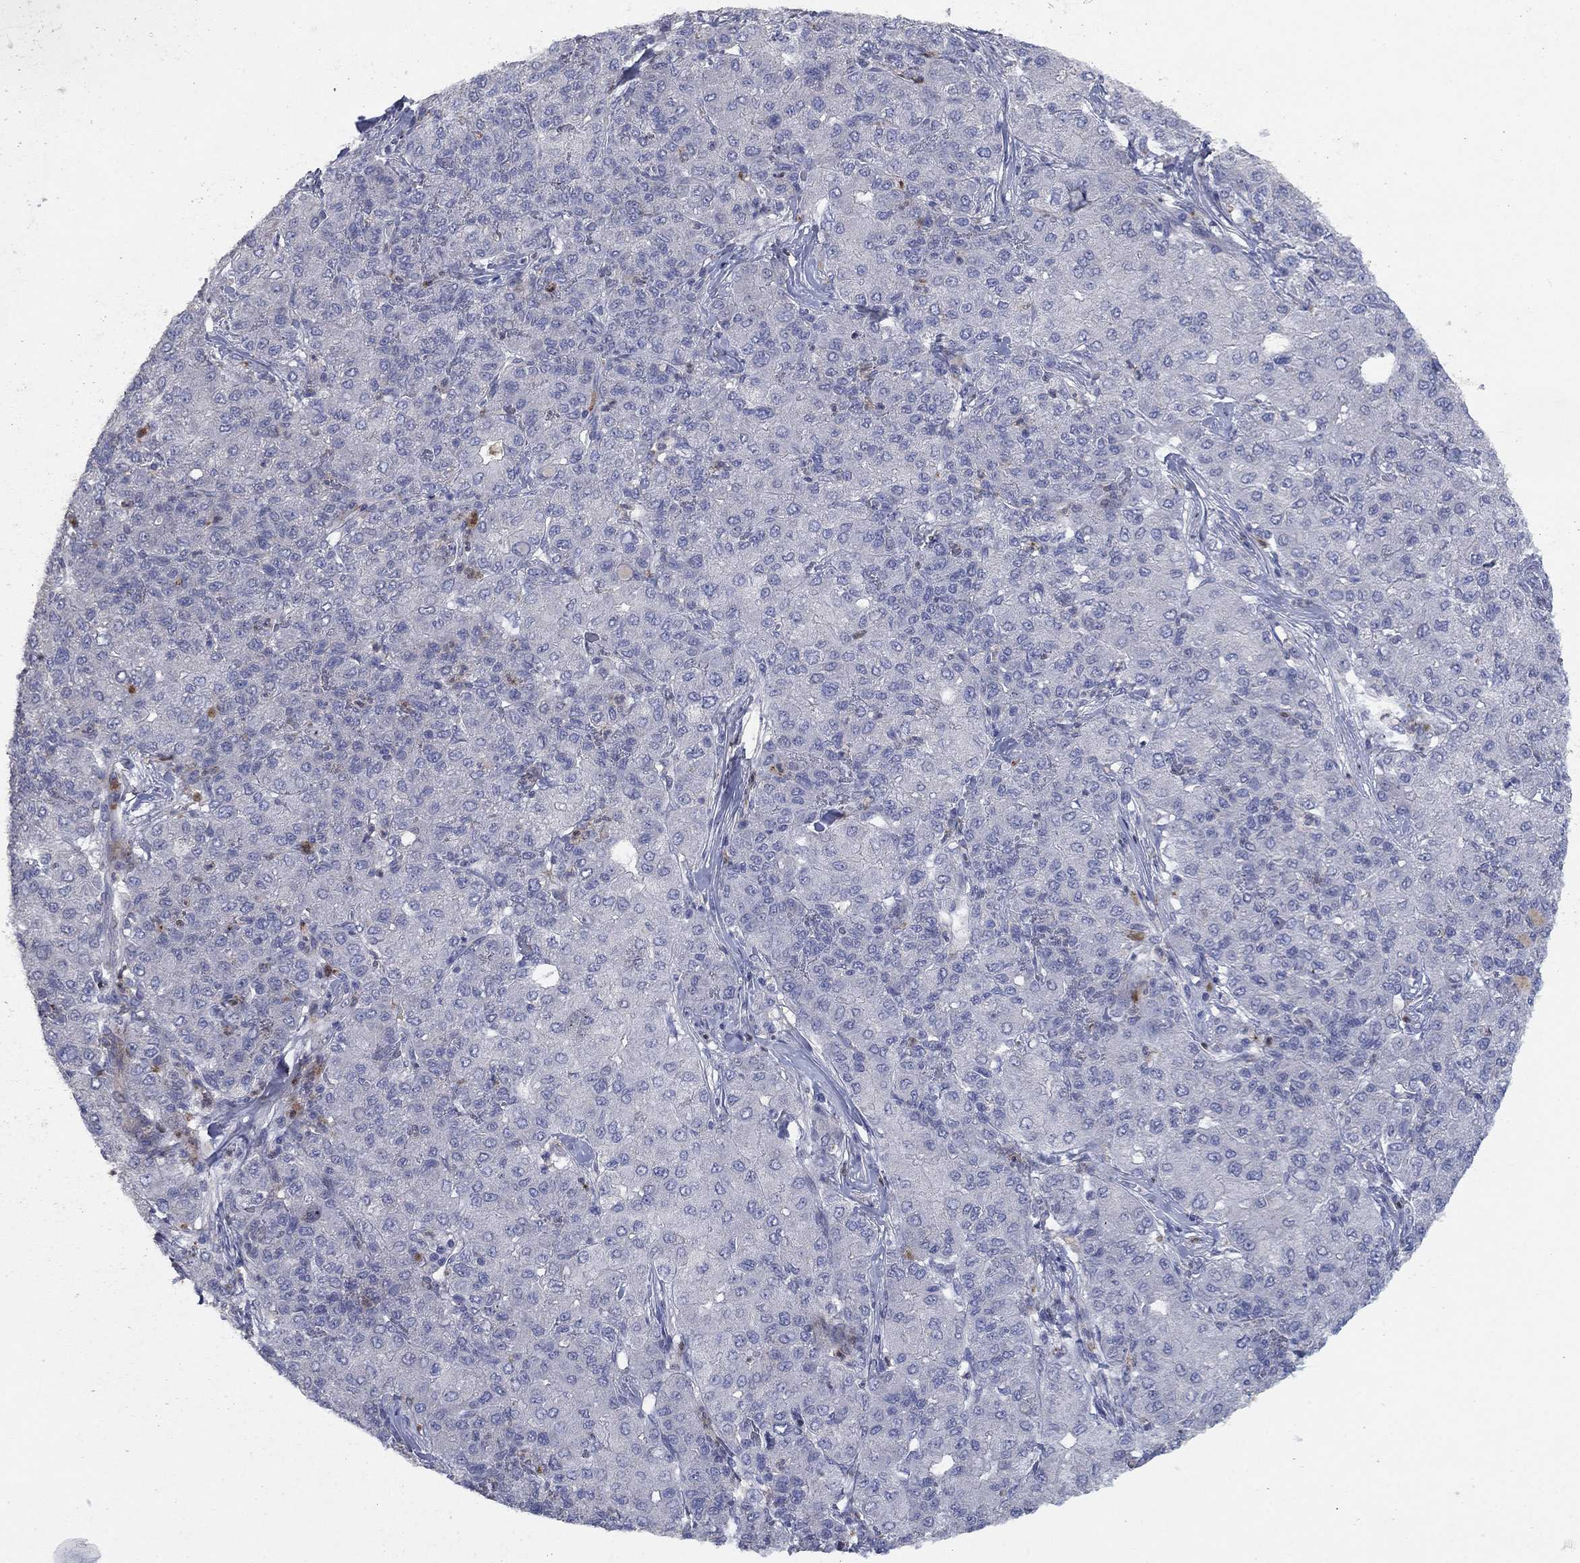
{"staining": {"intensity": "negative", "quantity": "none", "location": "none"}, "tissue": "liver cancer", "cell_type": "Tumor cells", "image_type": "cancer", "snomed": [{"axis": "morphology", "description": "Carcinoma, Hepatocellular, NOS"}, {"axis": "topography", "description": "Liver"}], "caption": "Liver cancer was stained to show a protein in brown. There is no significant positivity in tumor cells. (DAB immunohistochemistry (IHC), high magnification).", "gene": "TMEM249", "patient": {"sex": "male", "age": 65}}